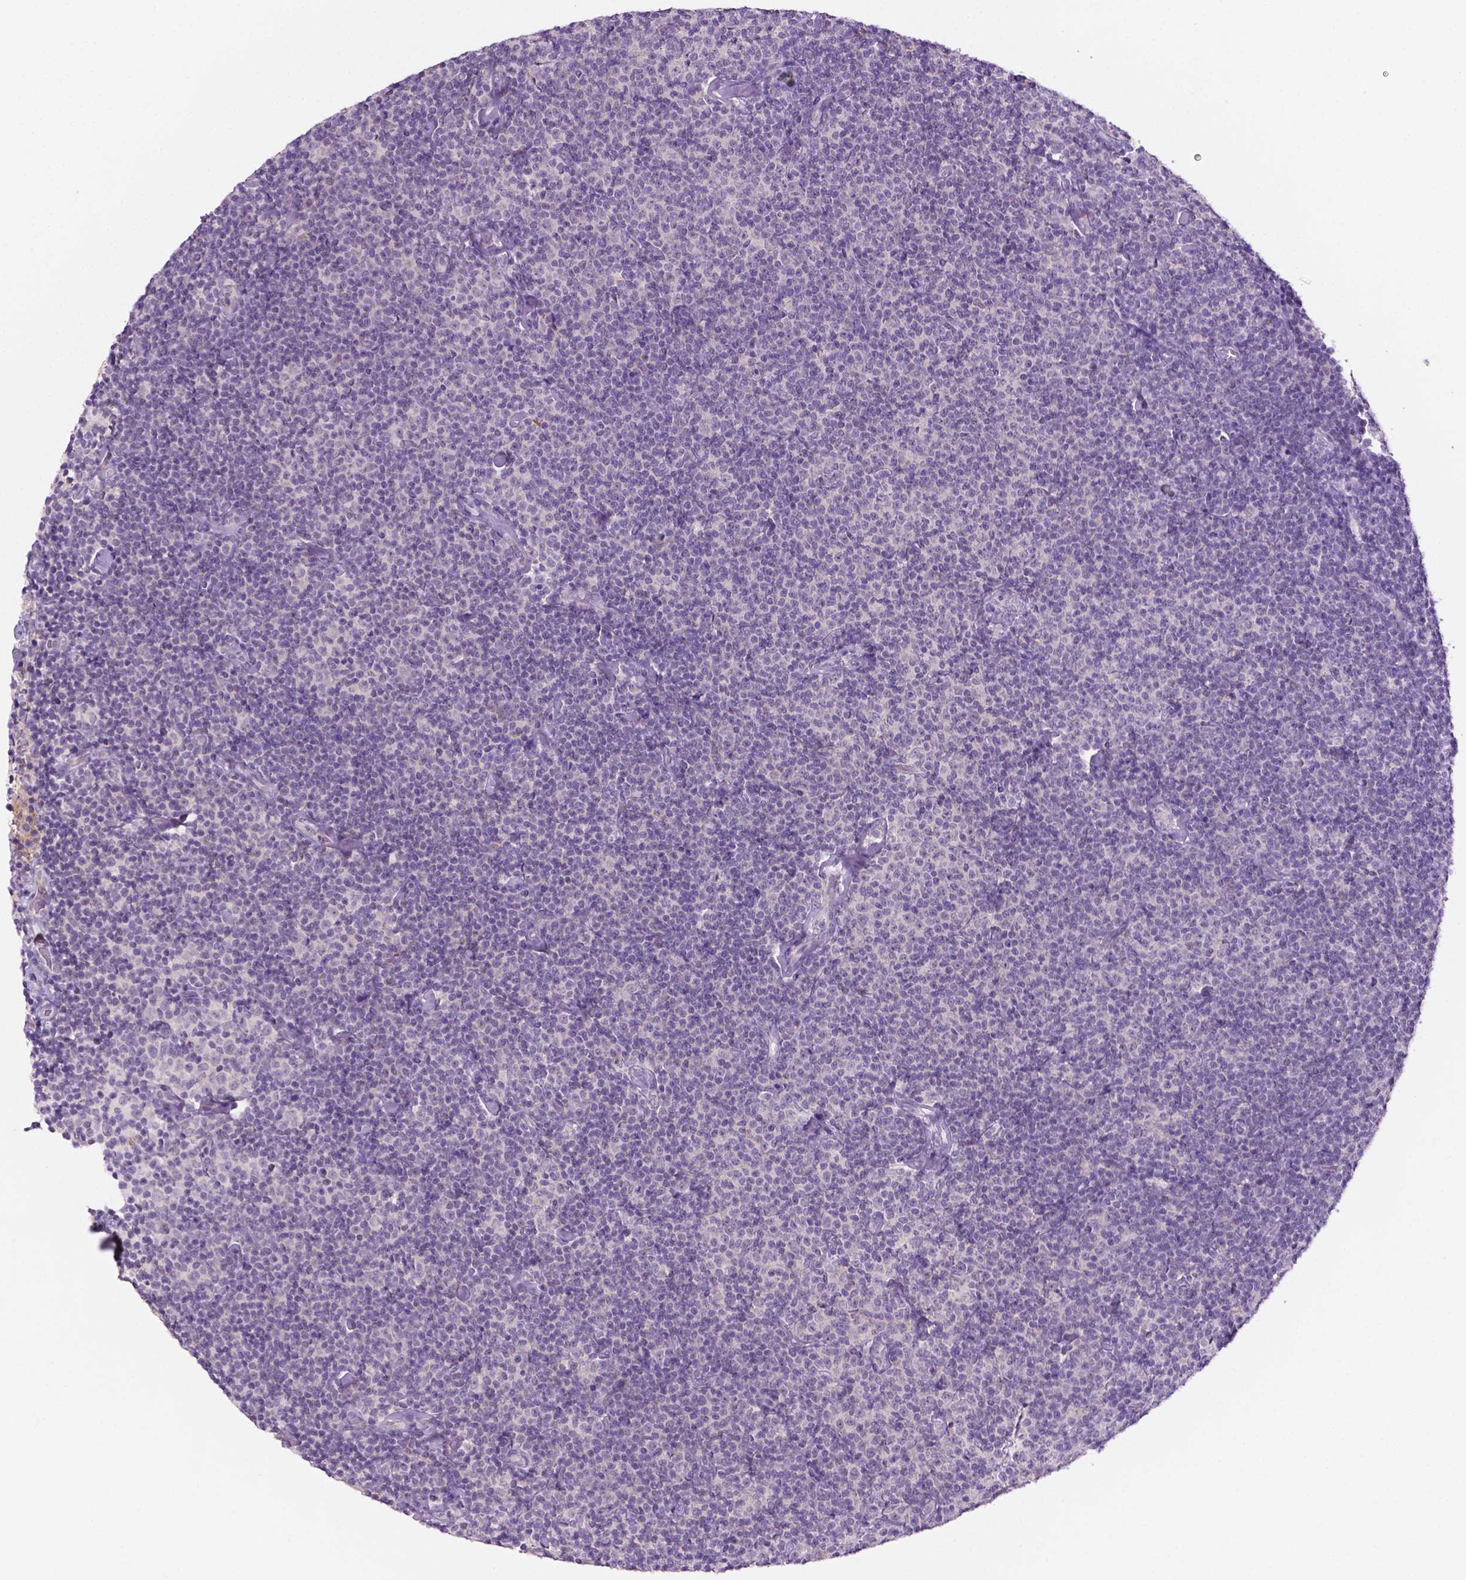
{"staining": {"intensity": "negative", "quantity": "none", "location": "none"}, "tissue": "lymphoma", "cell_type": "Tumor cells", "image_type": "cancer", "snomed": [{"axis": "morphology", "description": "Malignant lymphoma, non-Hodgkin's type, Low grade"}, {"axis": "topography", "description": "Lymph node"}], "caption": "Human low-grade malignant lymphoma, non-Hodgkin's type stained for a protein using immunohistochemistry (IHC) displays no expression in tumor cells.", "gene": "FBLN1", "patient": {"sex": "male", "age": 81}}